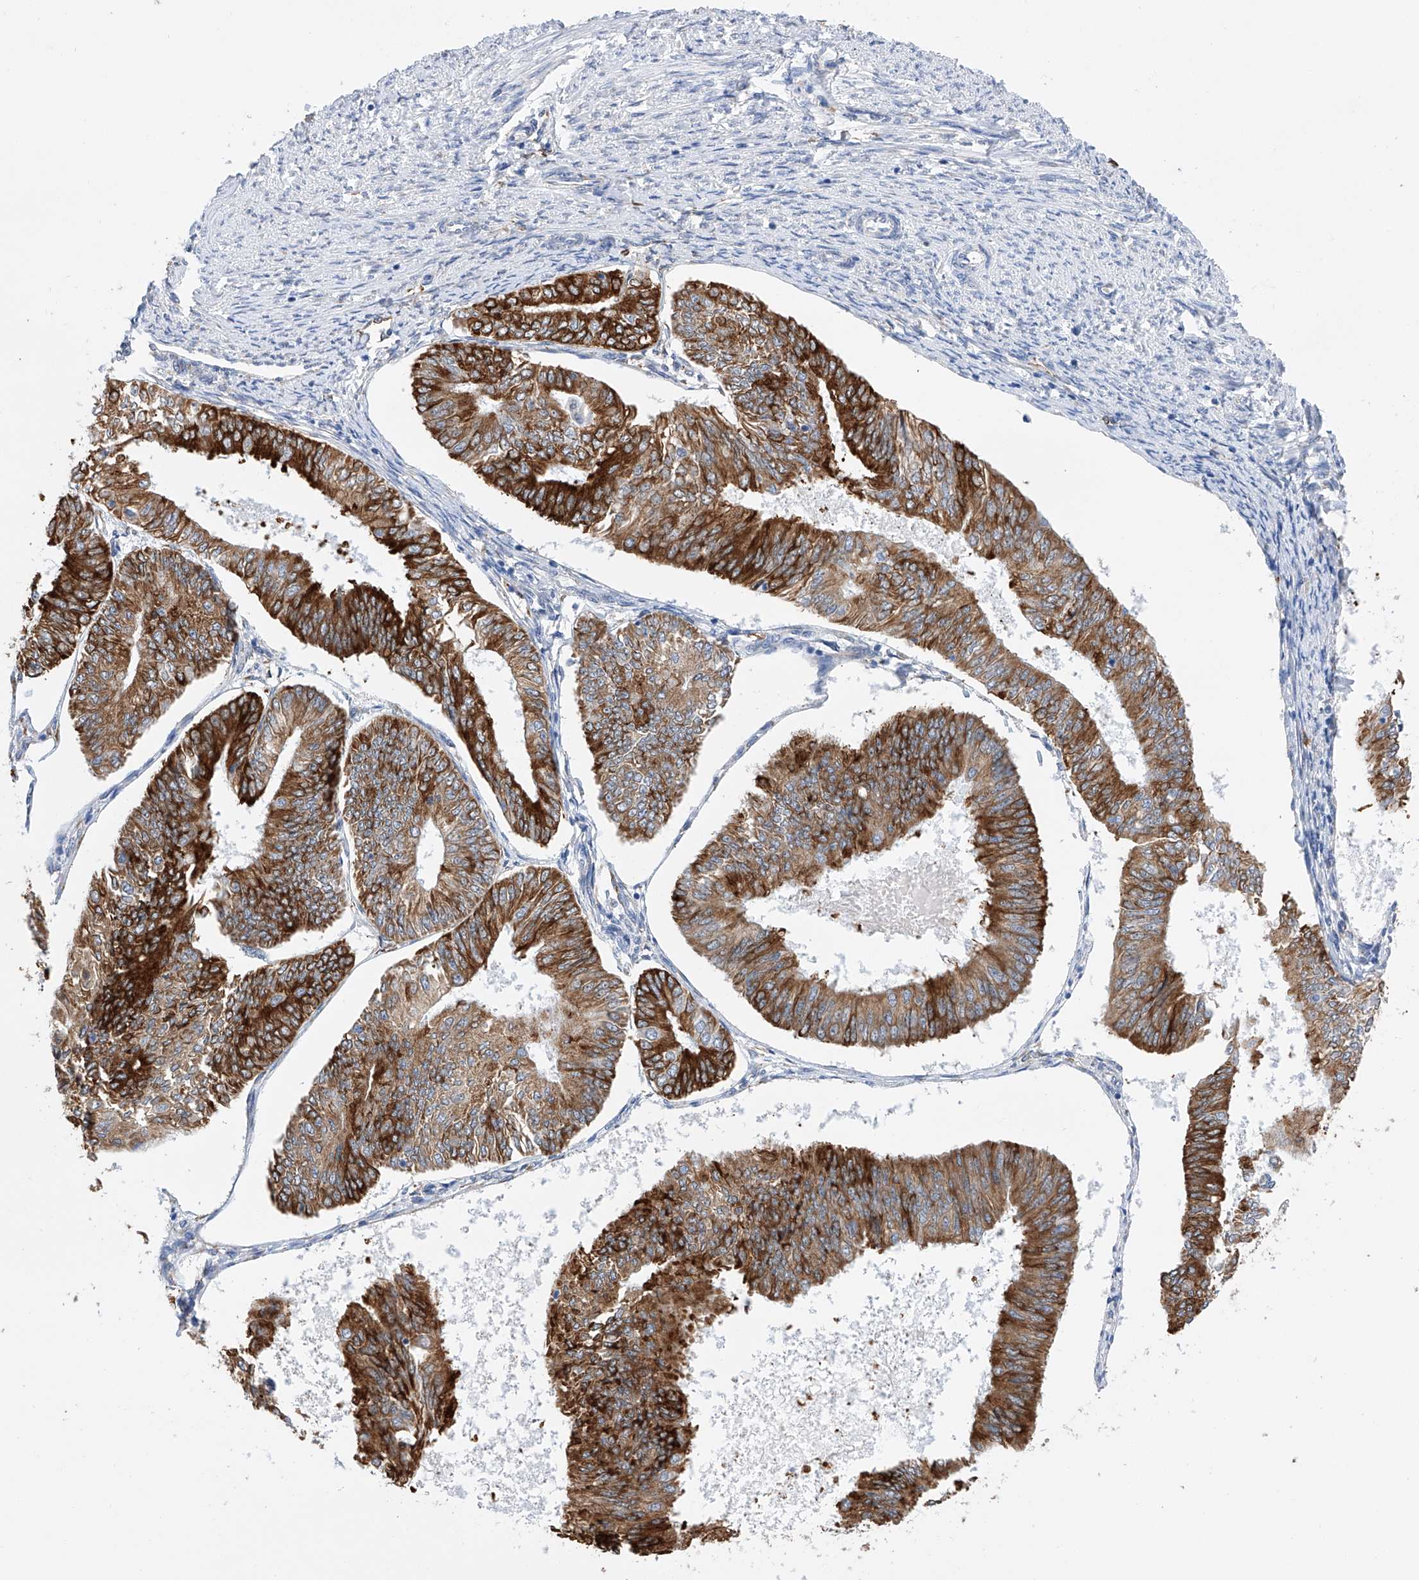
{"staining": {"intensity": "strong", "quantity": ">75%", "location": "cytoplasmic/membranous"}, "tissue": "endometrial cancer", "cell_type": "Tumor cells", "image_type": "cancer", "snomed": [{"axis": "morphology", "description": "Adenocarcinoma, NOS"}, {"axis": "topography", "description": "Endometrium"}], "caption": "Brown immunohistochemical staining in endometrial cancer demonstrates strong cytoplasmic/membranous expression in approximately >75% of tumor cells. The protein of interest is shown in brown color, while the nuclei are stained blue.", "gene": "PDIA5", "patient": {"sex": "female", "age": 58}}